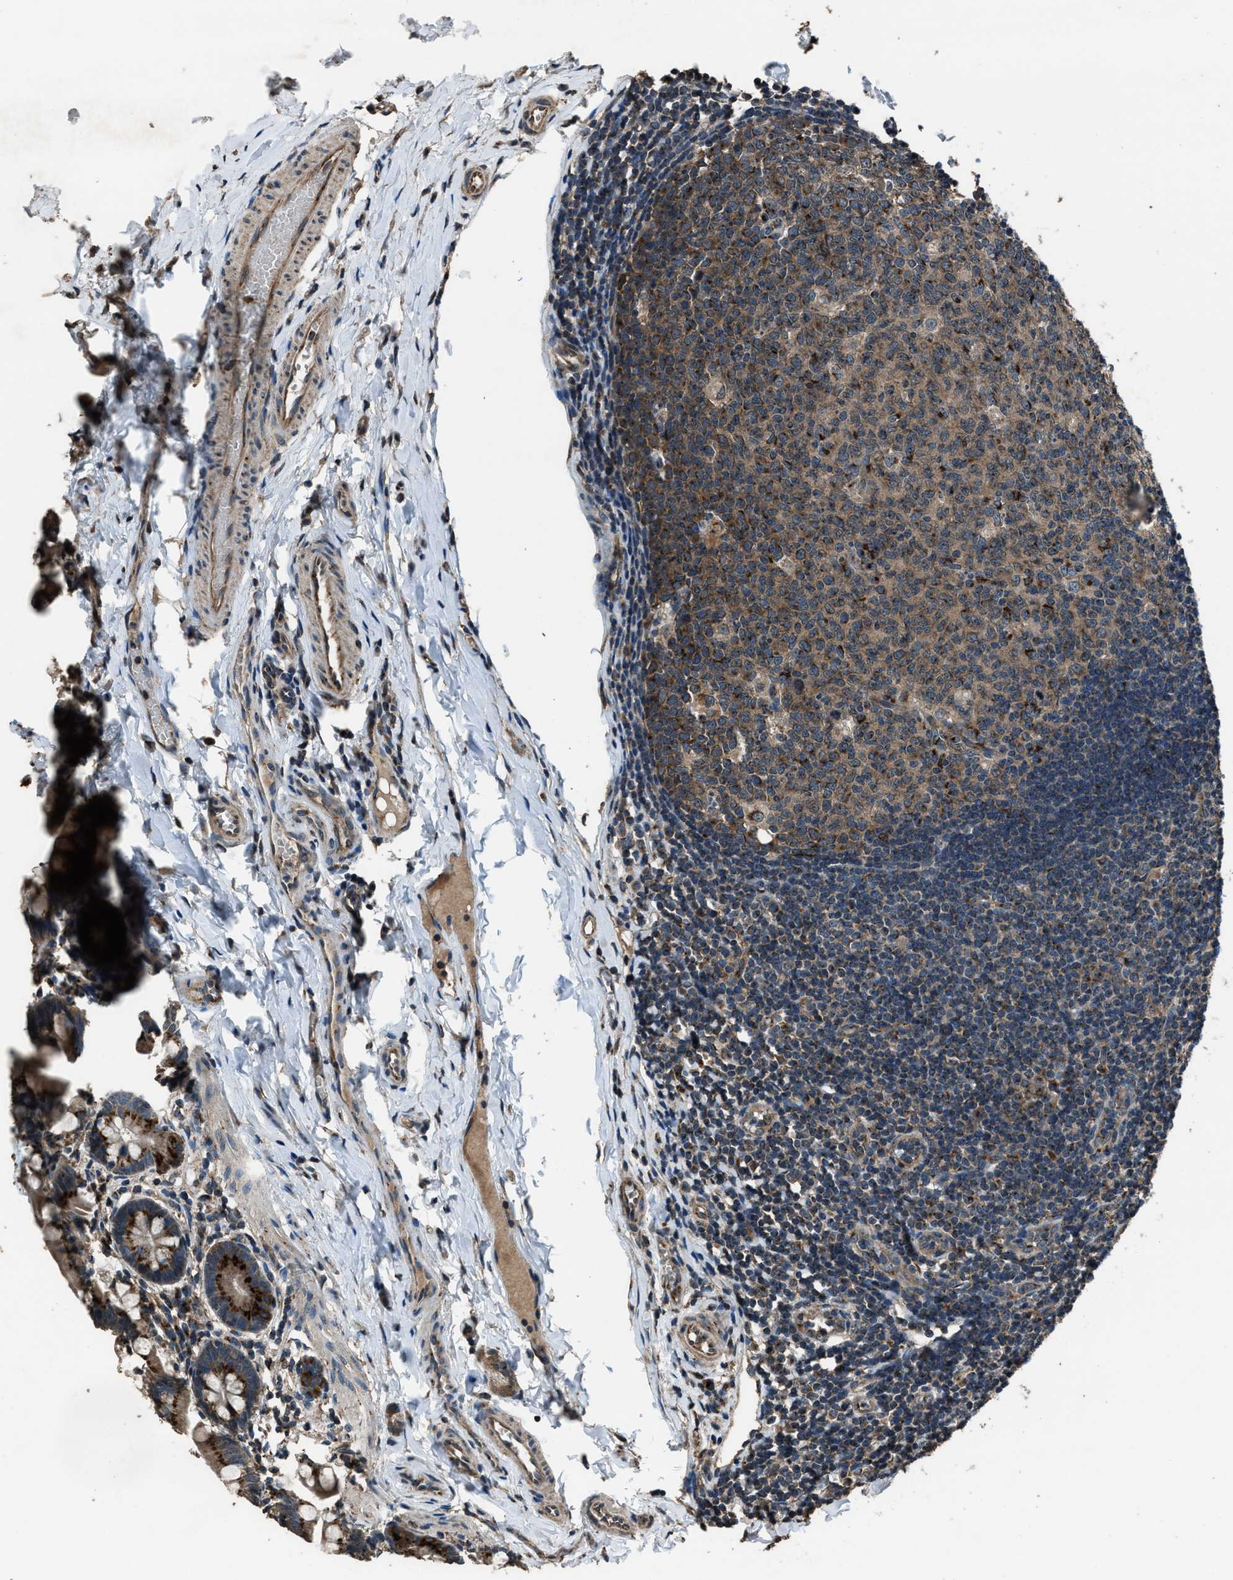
{"staining": {"intensity": "strong", "quantity": ">75%", "location": "cytoplasmic/membranous"}, "tissue": "small intestine", "cell_type": "Glandular cells", "image_type": "normal", "snomed": [{"axis": "morphology", "description": "Normal tissue, NOS"}, {"axis": "topography", "description": "Small intestine"}], "caption": "A brown stain labels strong cytoplasmic/membranous expression of a protein in glandular cells of unremarkable small intestine. (brown staining indicates protein expression, while blue staining denotes nuclei).", "gene": "SLC38A10", "patient": {"sex": "male", "age": 7}}